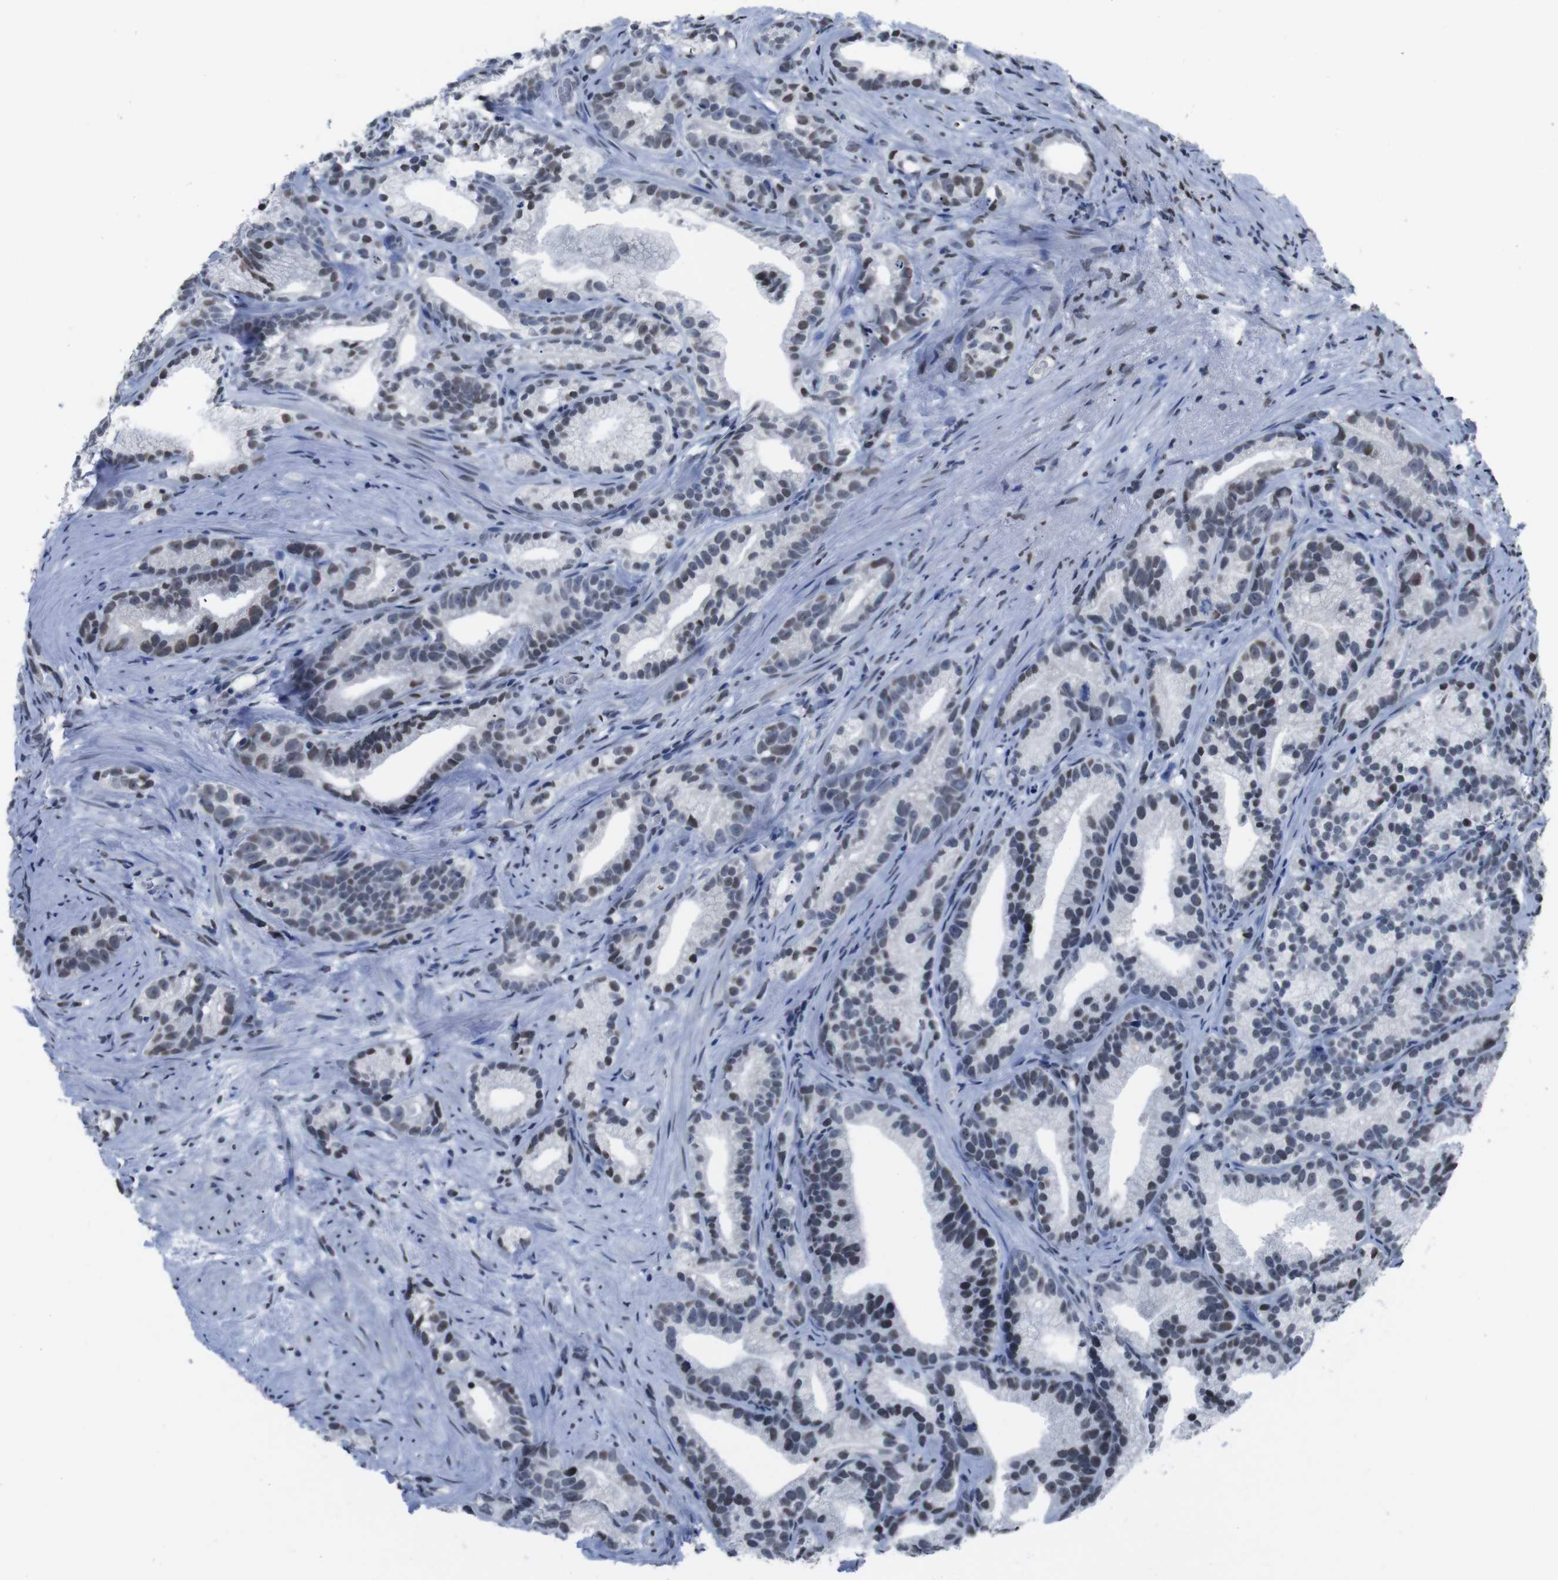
{"staining": {"intensity": "moderate", "quantity": "25%-75%", "location": "nuclear"}, "tissue": "prostate cancer", "cell_type": "Tumor cells", "image_type": "cancer", "snomed": [{"axis": "morphology", "description": "Adenocarcinoma, Low grade"}, {"axis": "topography", "description": "Prostate"}], "caption": "Immunohistochemical staining of human prostate cancer (adenocarcinoma (low-grade)) reveals medium levels of moderate nuclear positivity in about 25%-75% of tumor cells.", "gene": "PIP4P2", "patient": {"sex": "male", "age": 89}}